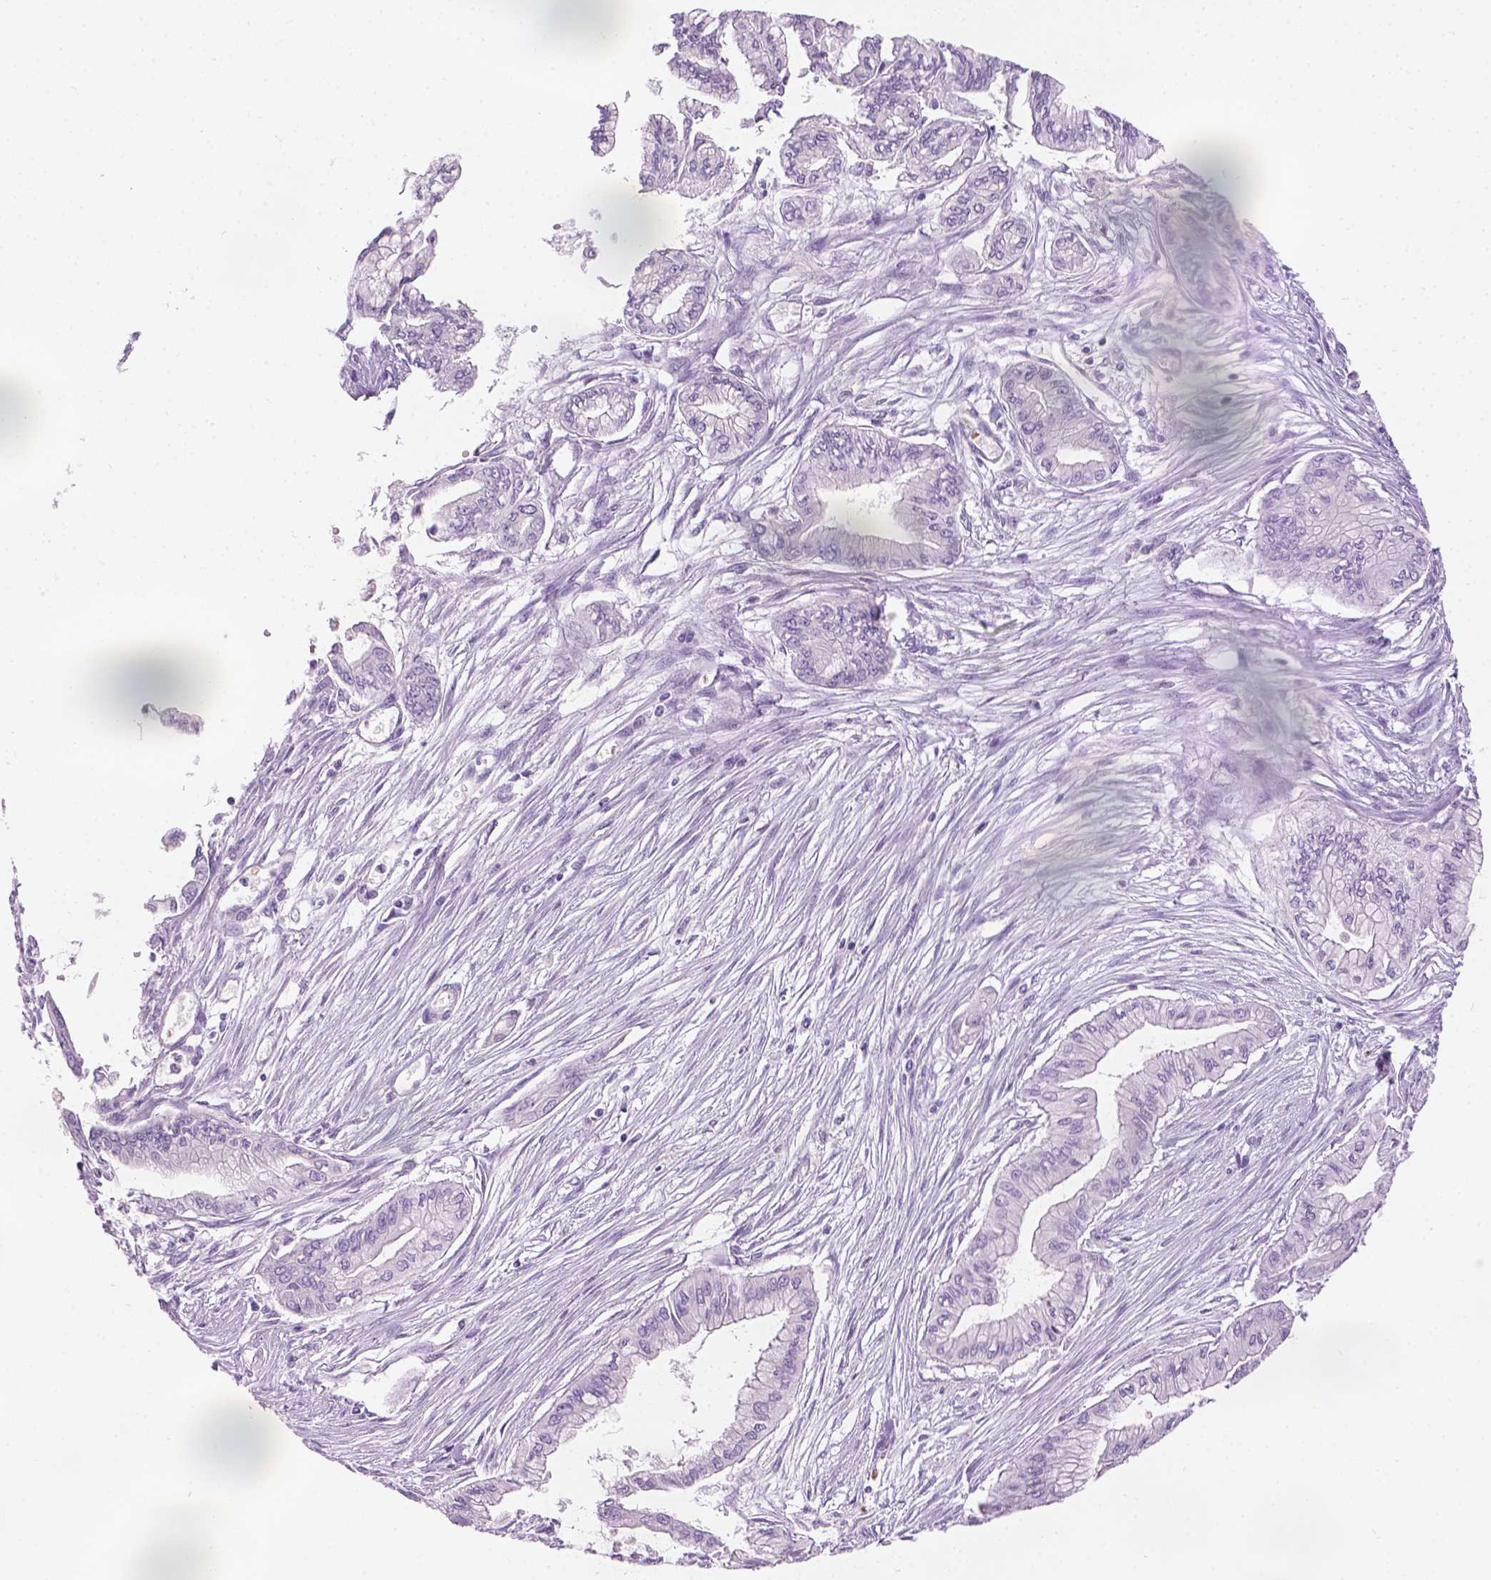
{"staining": {"intensity": "negative", "quantity": "none", "location": "none"}, "tissue": "pancreatic cancer", "cell_type": "Tumor cells", "image_type": "cancer", "snomed": [{"axis": "morphology", "description": "Adenocarcinoma, NOS"}, {"axis": "topography", "description": "Pancreas"}], "caption": "The micrograph exhibits no significant positivity in tumor cells of pancreatic adenocarcinoma.", "gene": "TTC29", "patient": {"sex": "female", "age": 68}}